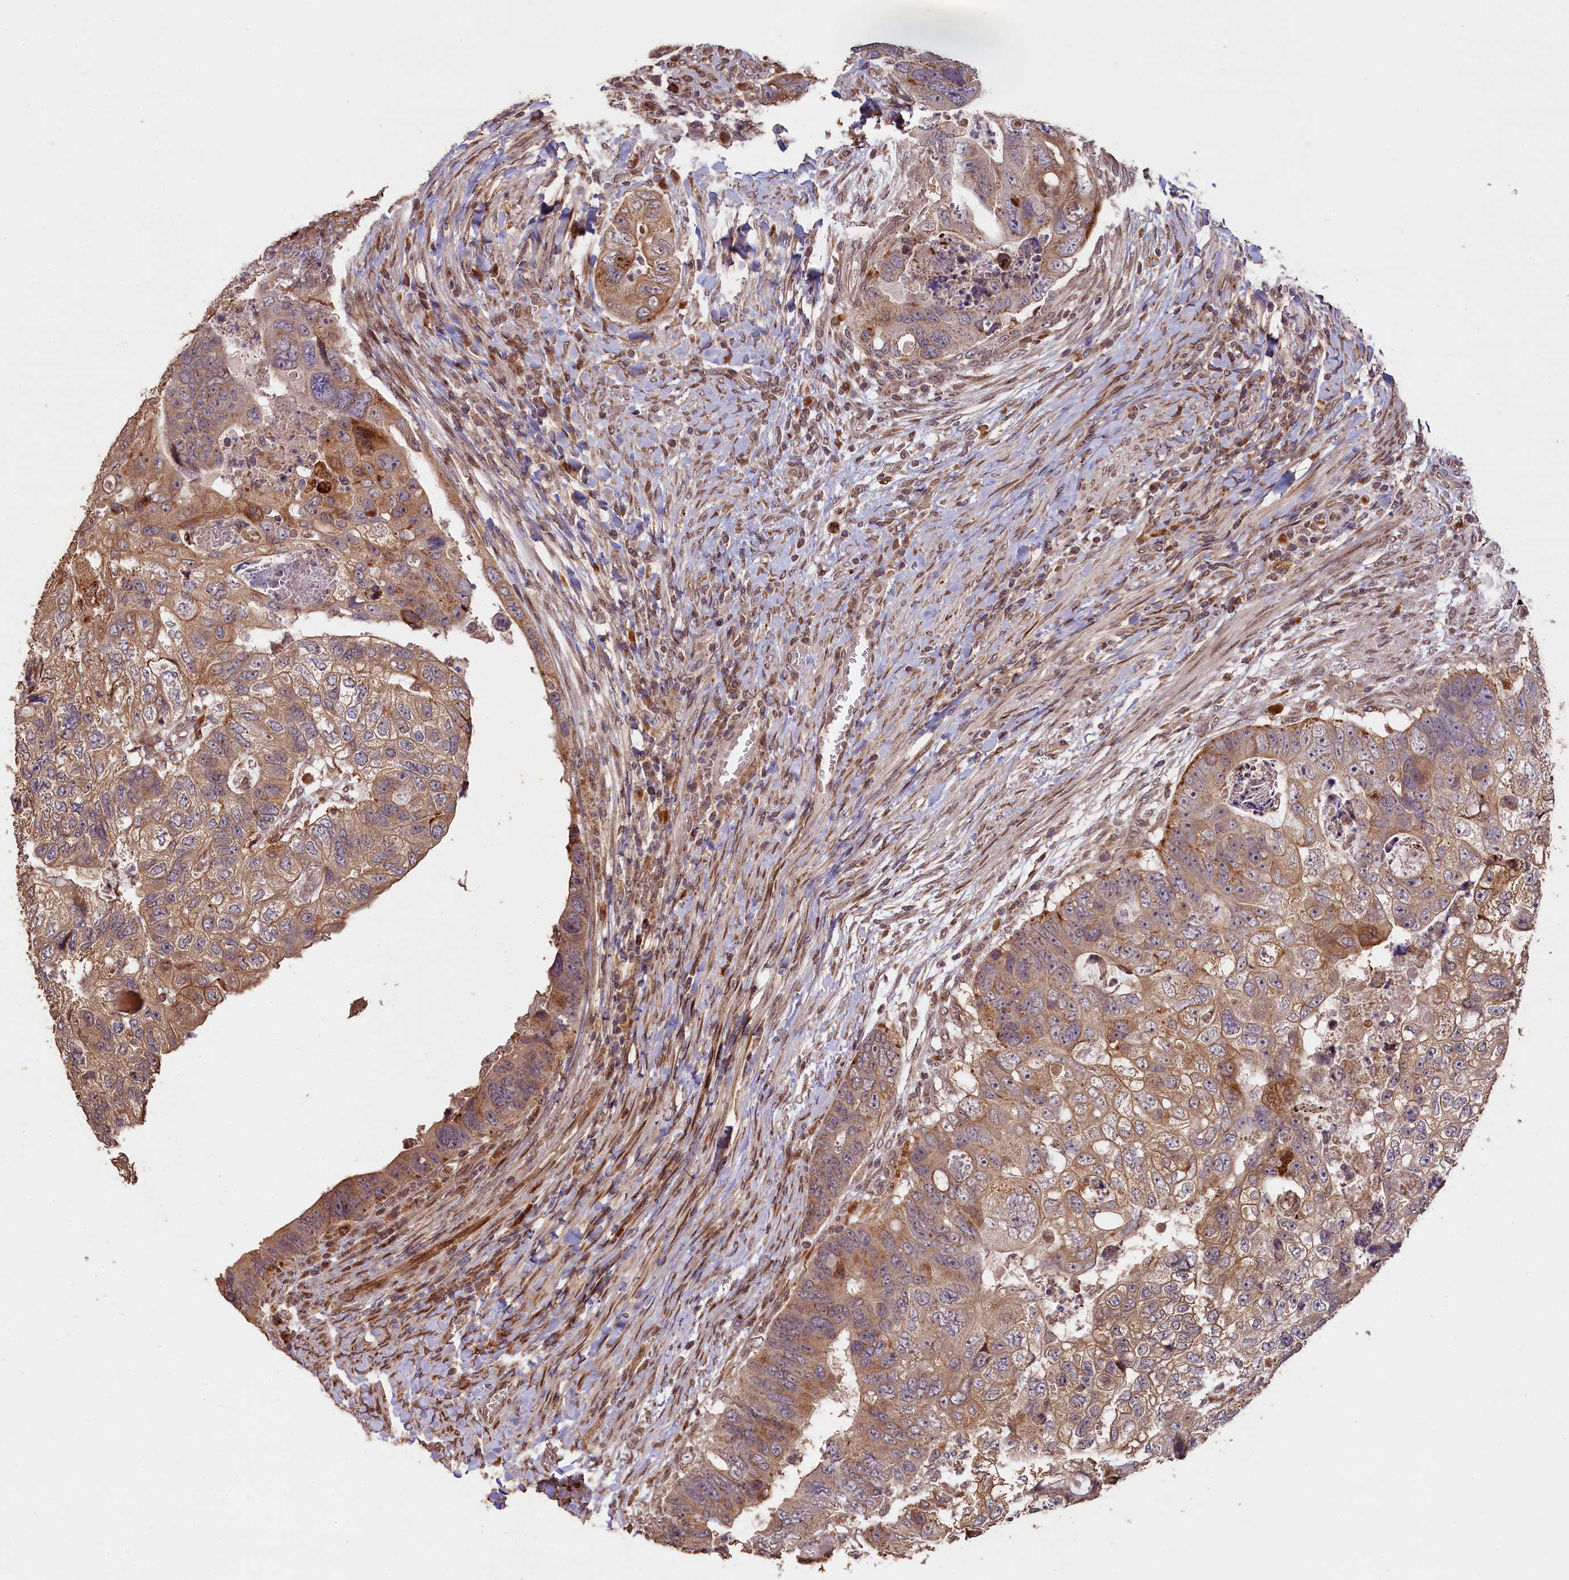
{"staining": {"intensity": "moderate", "quantity": ">75%", "location": "cytoplasmic/membranous"}, "tissue": "colorectal cancer", "cell_type": "Tumor cells", "image_type": "cancer", "snomed": [{"axis": "morphology", "description": "Adenocarcinoma, NOS"}, {"axis": "topography", "description": "Rectum"}], "caption": "This photomicrograph reveals colorectal cancer stained with IHC to label a protein in brown. The cytoplasmic/membranous of tumor cells show moderate positivity for the protein. Nuclei are counter-stained blue.", "gene": "SLC38A7", "patient": {"sex": "male", "age": 59}}